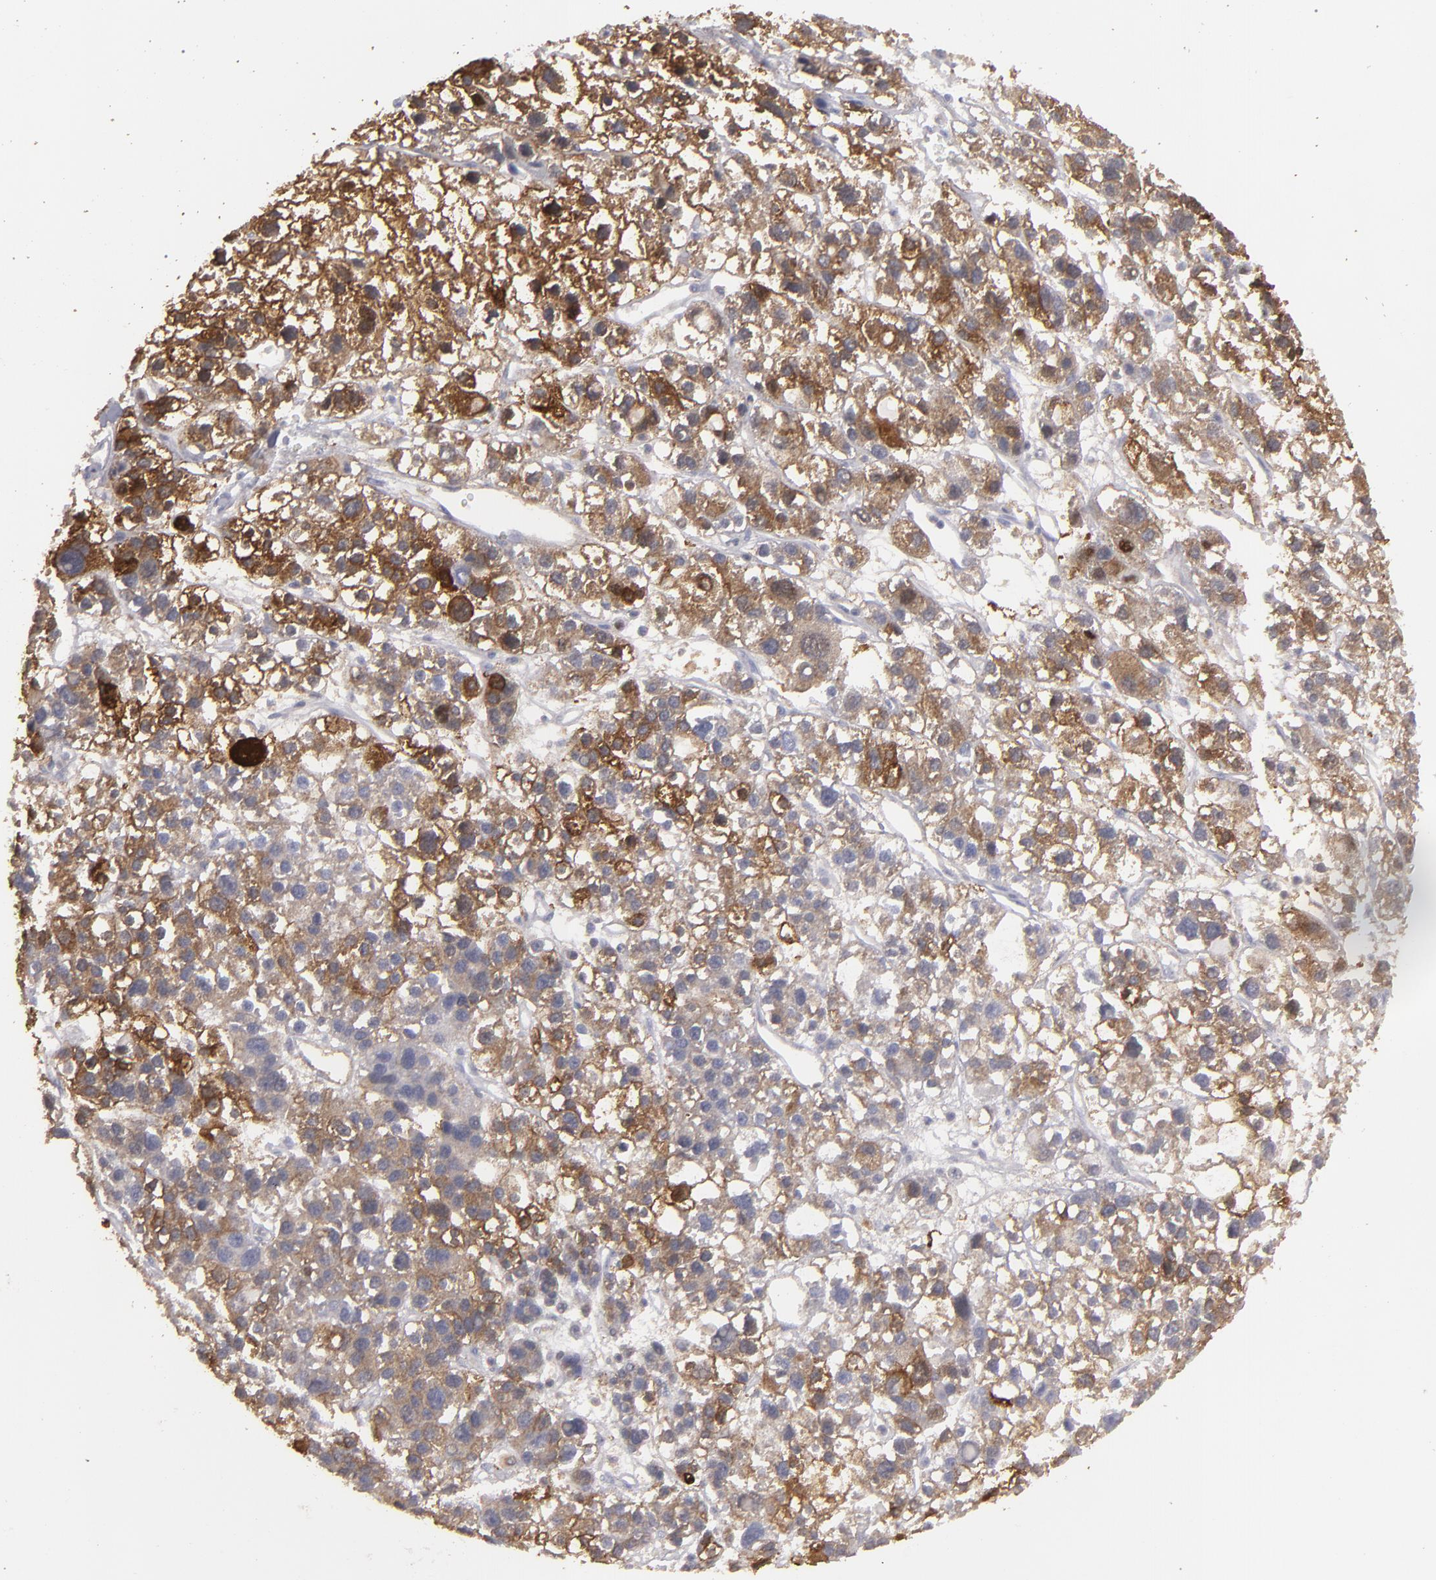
{"staining": {"intensity": "strong", "quantity": ">75%", "location": "cytoplasmic/membranous"}, "tissue": "liver cancer", "cell_type": "Tumor cells", "image_type": "cancer", "snomed": [{"axis": "morphology", "description": "Carcinoma, Hepatocellular, NOS"}, {"axis": "topography", "description": "Liver"}], "caption": "Strong cytoplasmic/membranous expression for a protein is appreciated in about >75% of tumor cells of liver hepatocellular carcinoma using immunohistochemistry.", "gene": "SEMA3G", "patient": {"sex": "female", "age": 85}}